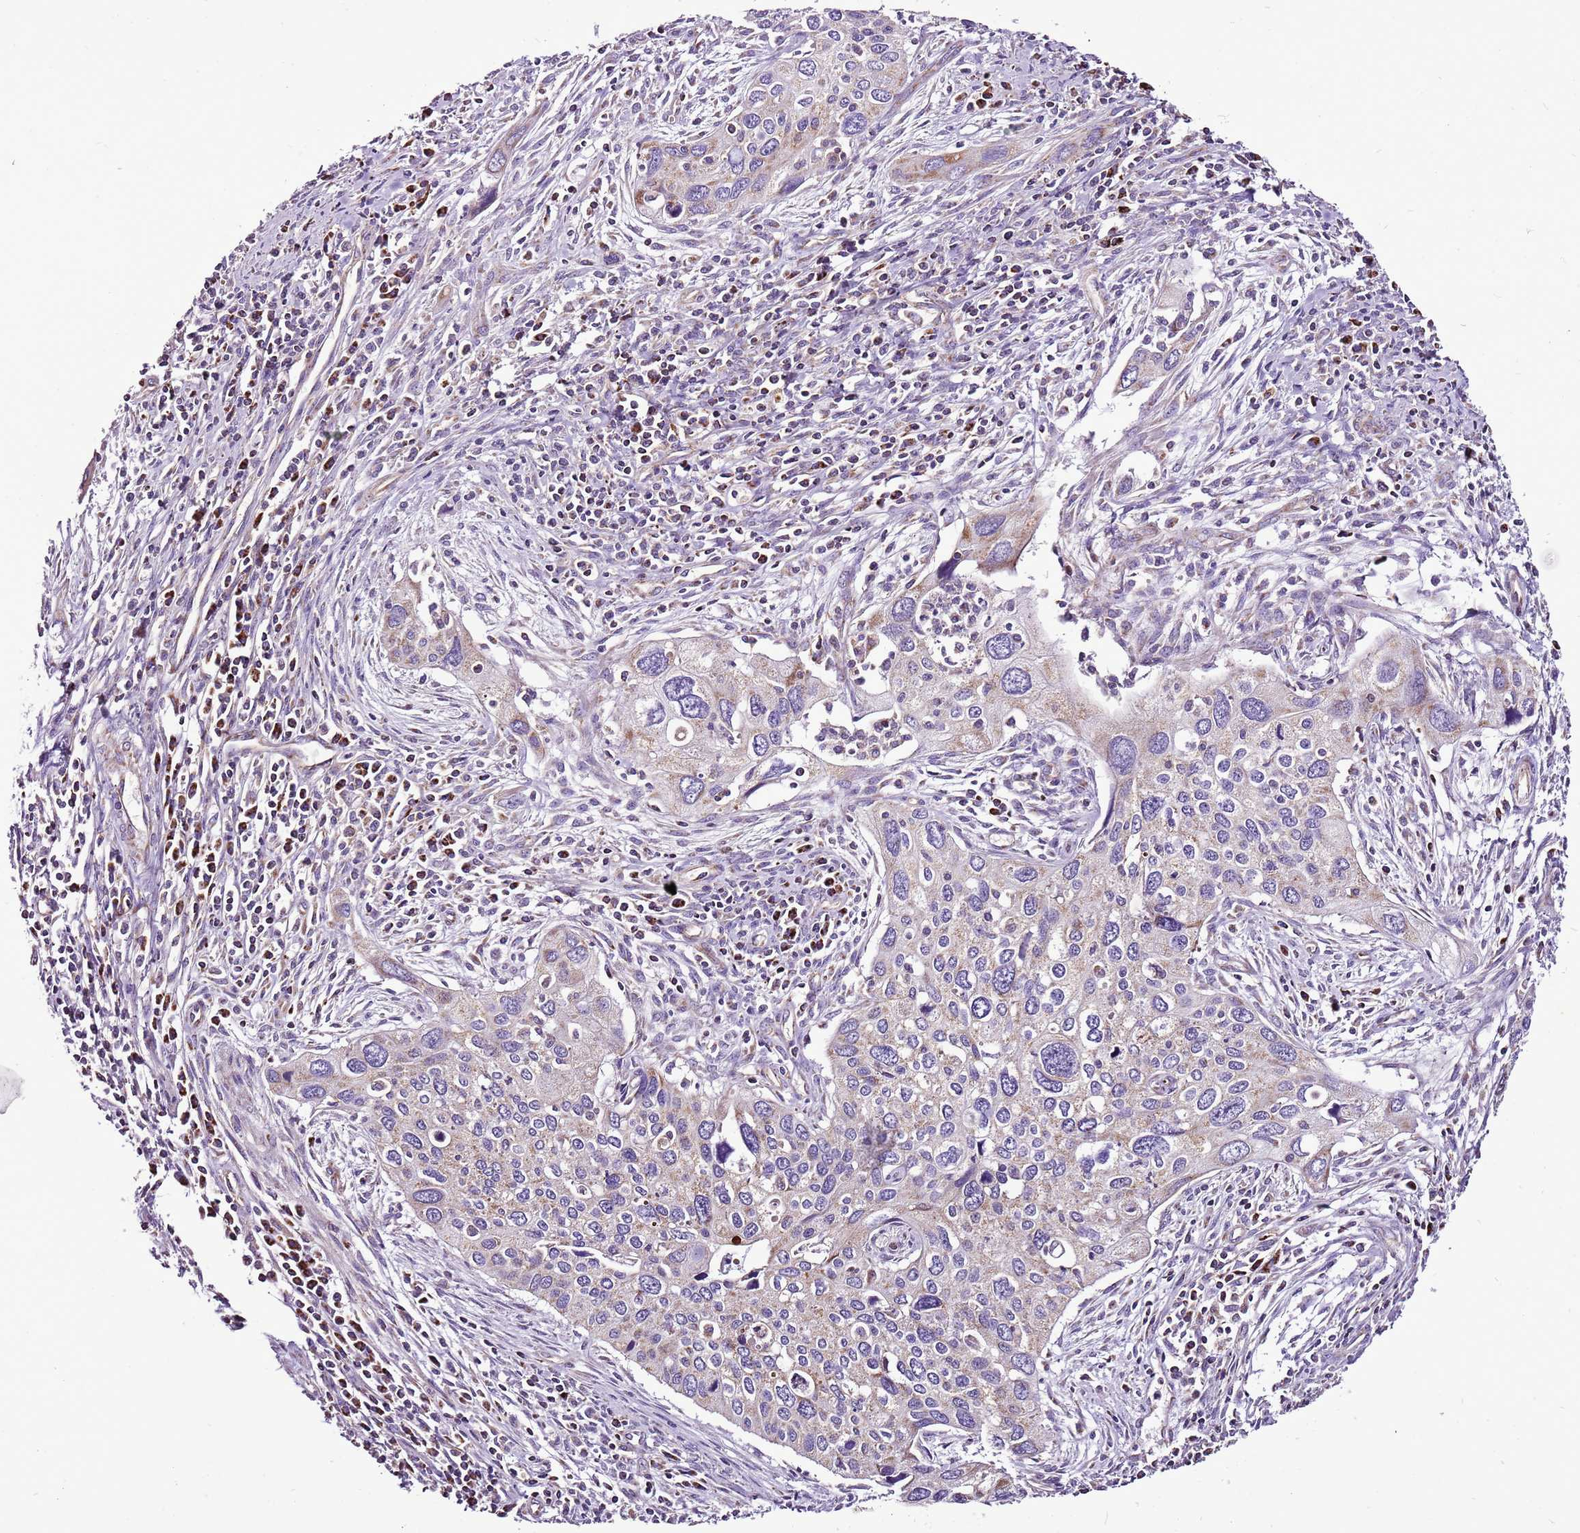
{"staining": {"intensity": "weak", "quantity": "25%-75%", "location": "cytoplasmic/membranous"}, "tissue": "cervical cancer", "cell_type": "Tumor cells", "image_type": "cancer", "snomed": [{"axis": "morphology", "description": "Squamous cell carcinoma, NOS"}, {"axis": "topography", "description": "Cervix"}], "caption": "Cervical cancer stained with a brown dye exhibits weak cytoplasmic/membranous positive expression in about 25%-75% of tumor cells.", "gene": "GCDH", "patient": {"sex": "female", "age": 55}}